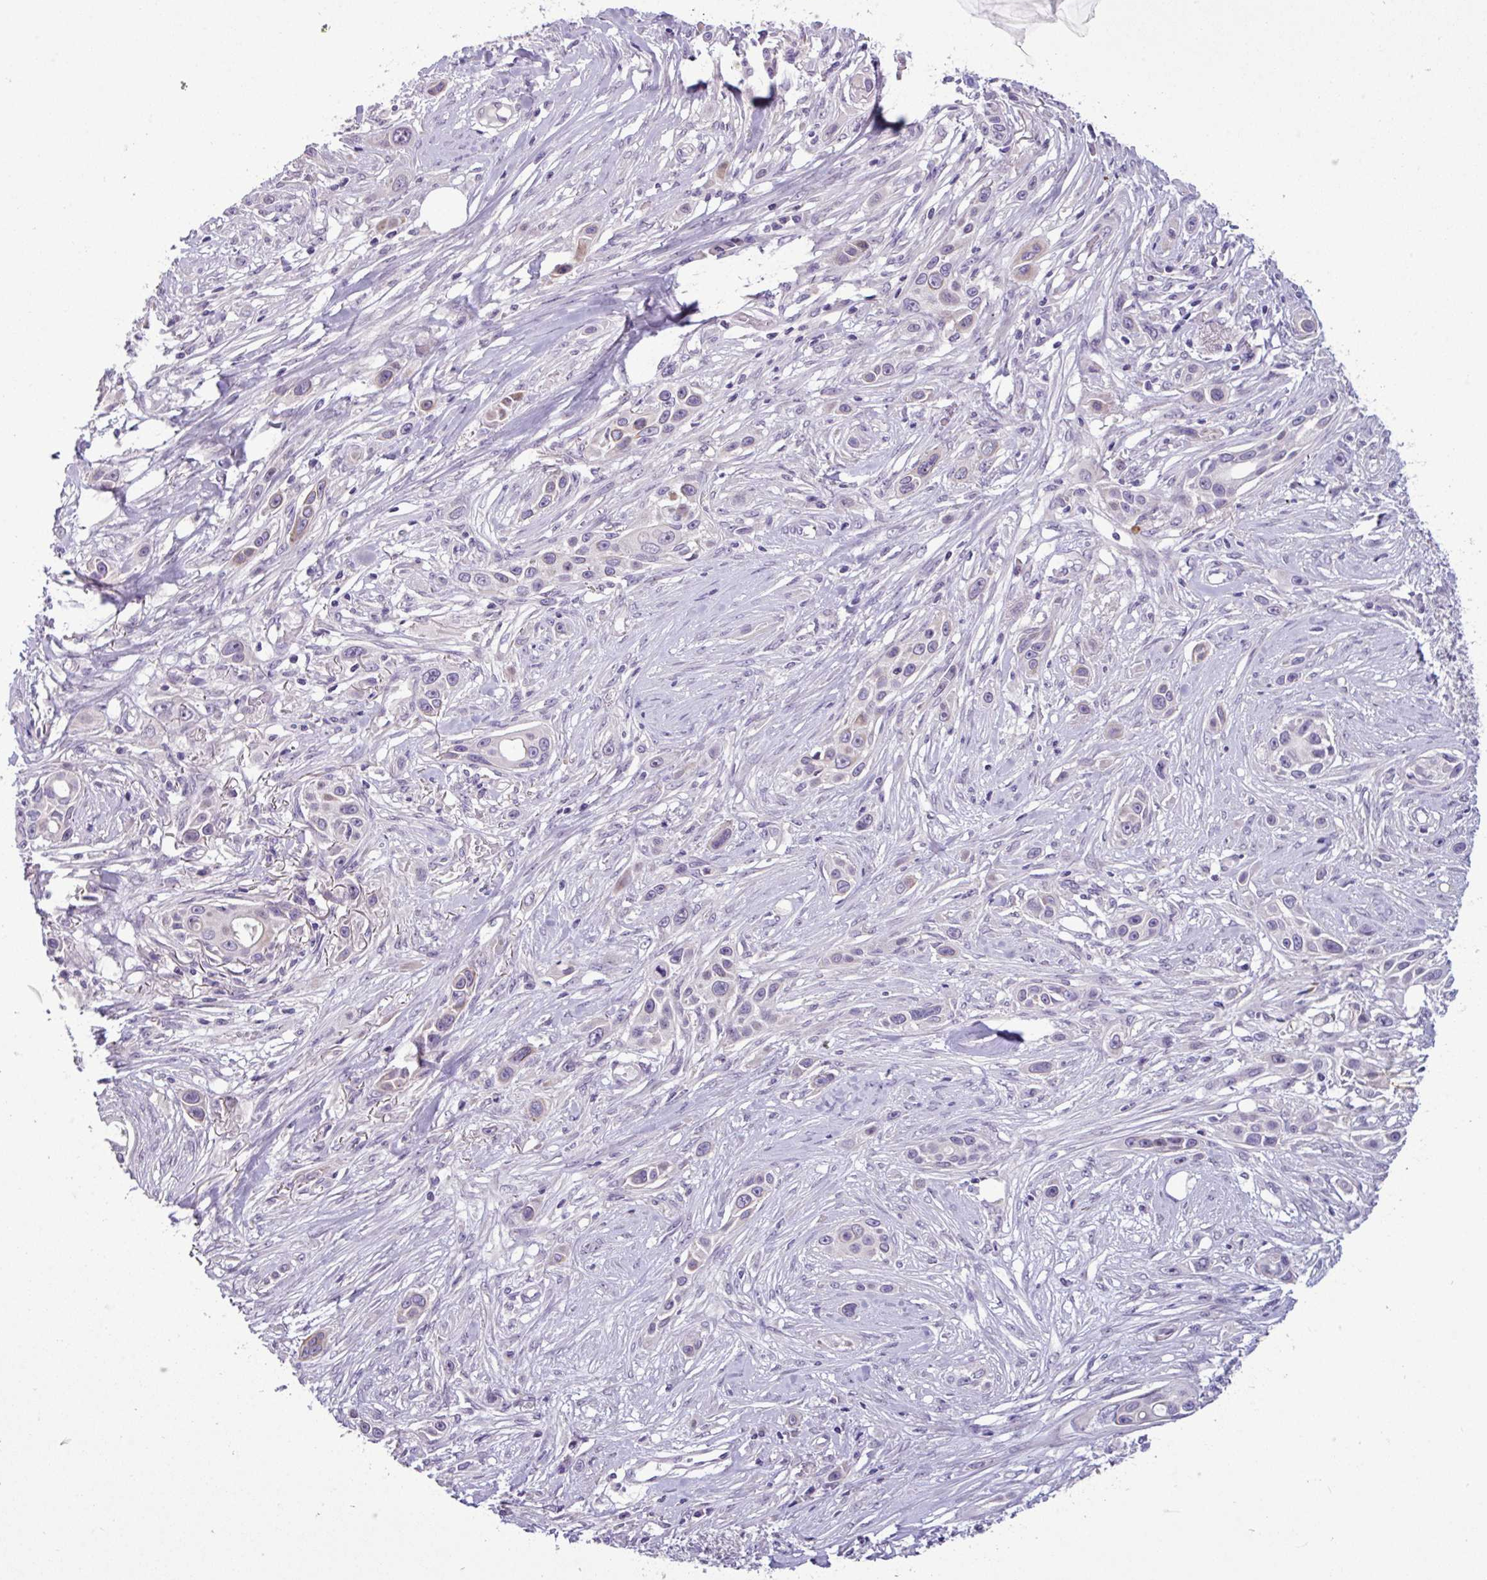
{"staining": {"intensity": "negative", "quantity": "none", "location": "none"}, "tissue": "skin cancer", "cell_type": "Tumor cells", "image_type": "cancer", "snomed": [{"axis": "morphology", "description": "Squamous cell carcinoma, NOS"}, {"axis": "topography", "description": "Skin"}], "caption": "Tumor cells show no significant protein staining in squamous cell carcinoma (skin). Nuclei are stained in blue.", "gene": "PNLDC1", "patient": {"sex": "female", "age": 69}}